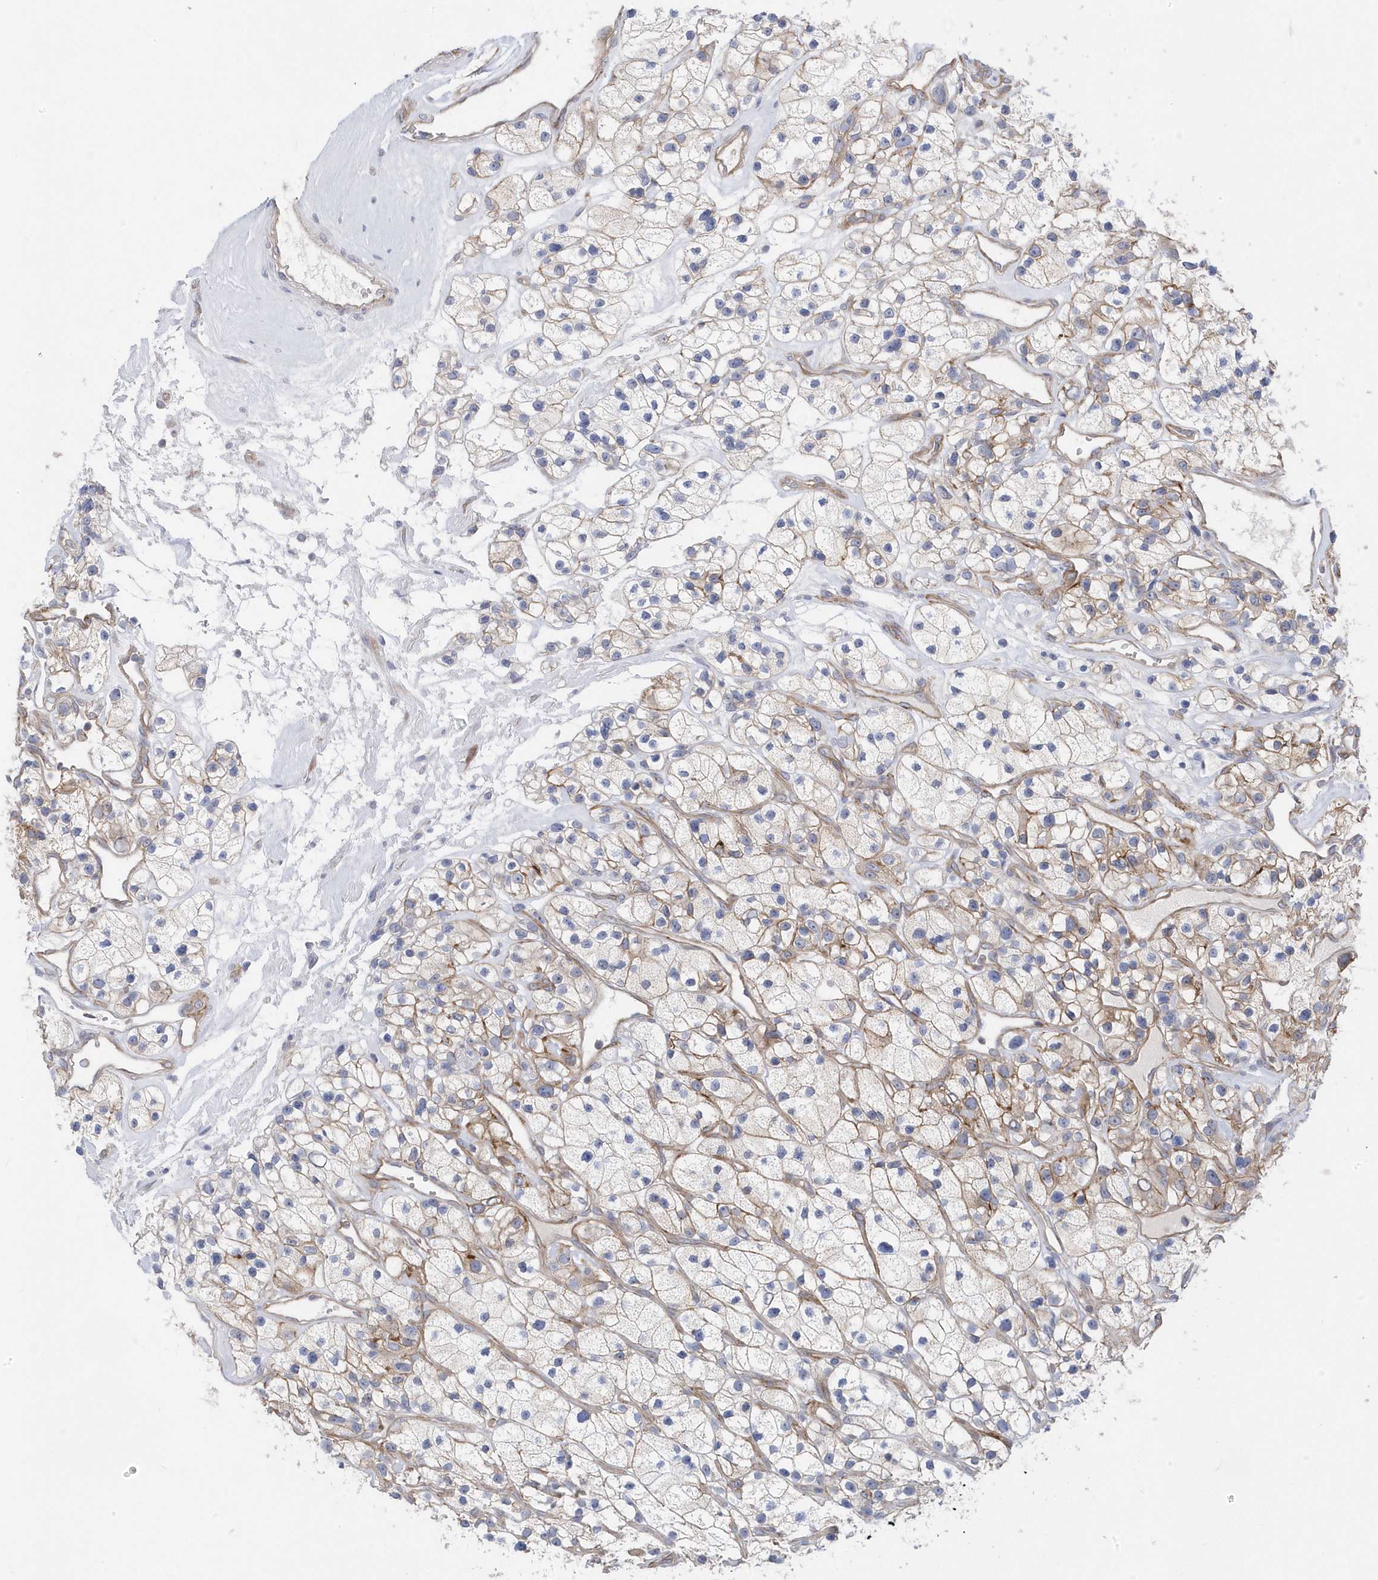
{"staining": {"intensity": "weak", "quantity": "<25%", "location": "cytoplasmic/membranous"}, "tissue": "renal cancer", "cell_type": "Tumor cells", "image_type": "cancer", "snomed": [{"axis": "morphology", "description": "Adenocarcinoma, NOS"}, {"axis": "topography", "description": "Kidney"}], "caption": "A high-resolution image shows IHC staining of adenocarcinoma (renal), which reveals no significant expression in tumor cells.", "gene": "ANAPC1", "patient": {"sex": "female", "age": 57}}